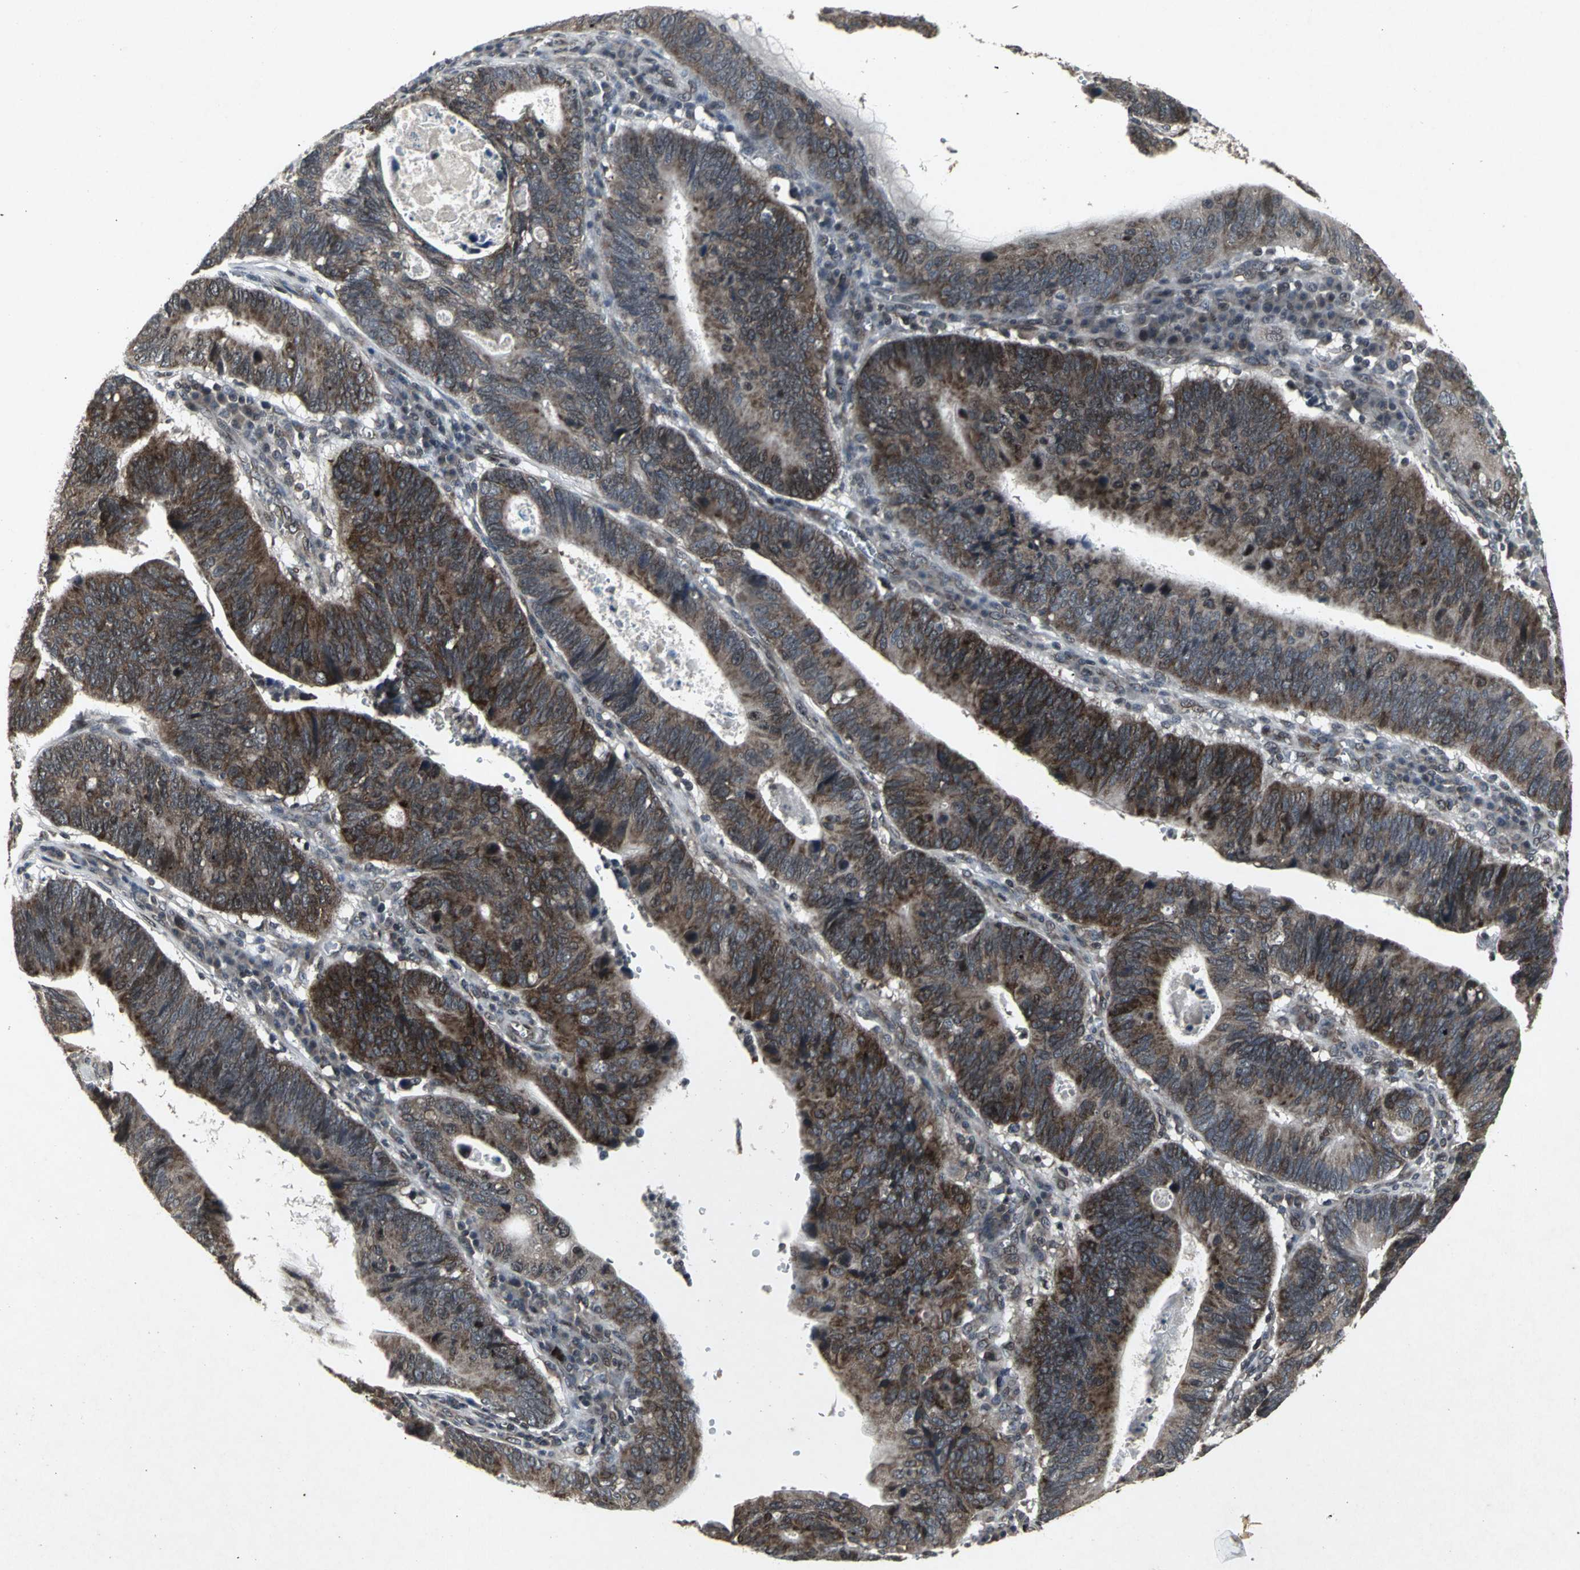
{"staining": {"intensity": "moderate", "quantity": ">75%", "location": "cytoplasmic/membranous"}, "tissue": "stomach cancer", "cell_type": "Tumor cells", "image_type": "cancer", "snomed": [{"axis": "morphology", "description": "Adenocarcinoma, NOS"}, {"axis": "topography", "description": "Stomach"}], "caption": "This is a histology image of immunohistochemistry (IHC) staining of adenocarcinoma (stomach), which shows moderate positivity in the cytoplasmic/membranous of tumor cells.", "gene": "SH2B3", "patient": {"sex": "male", "age": 59}}